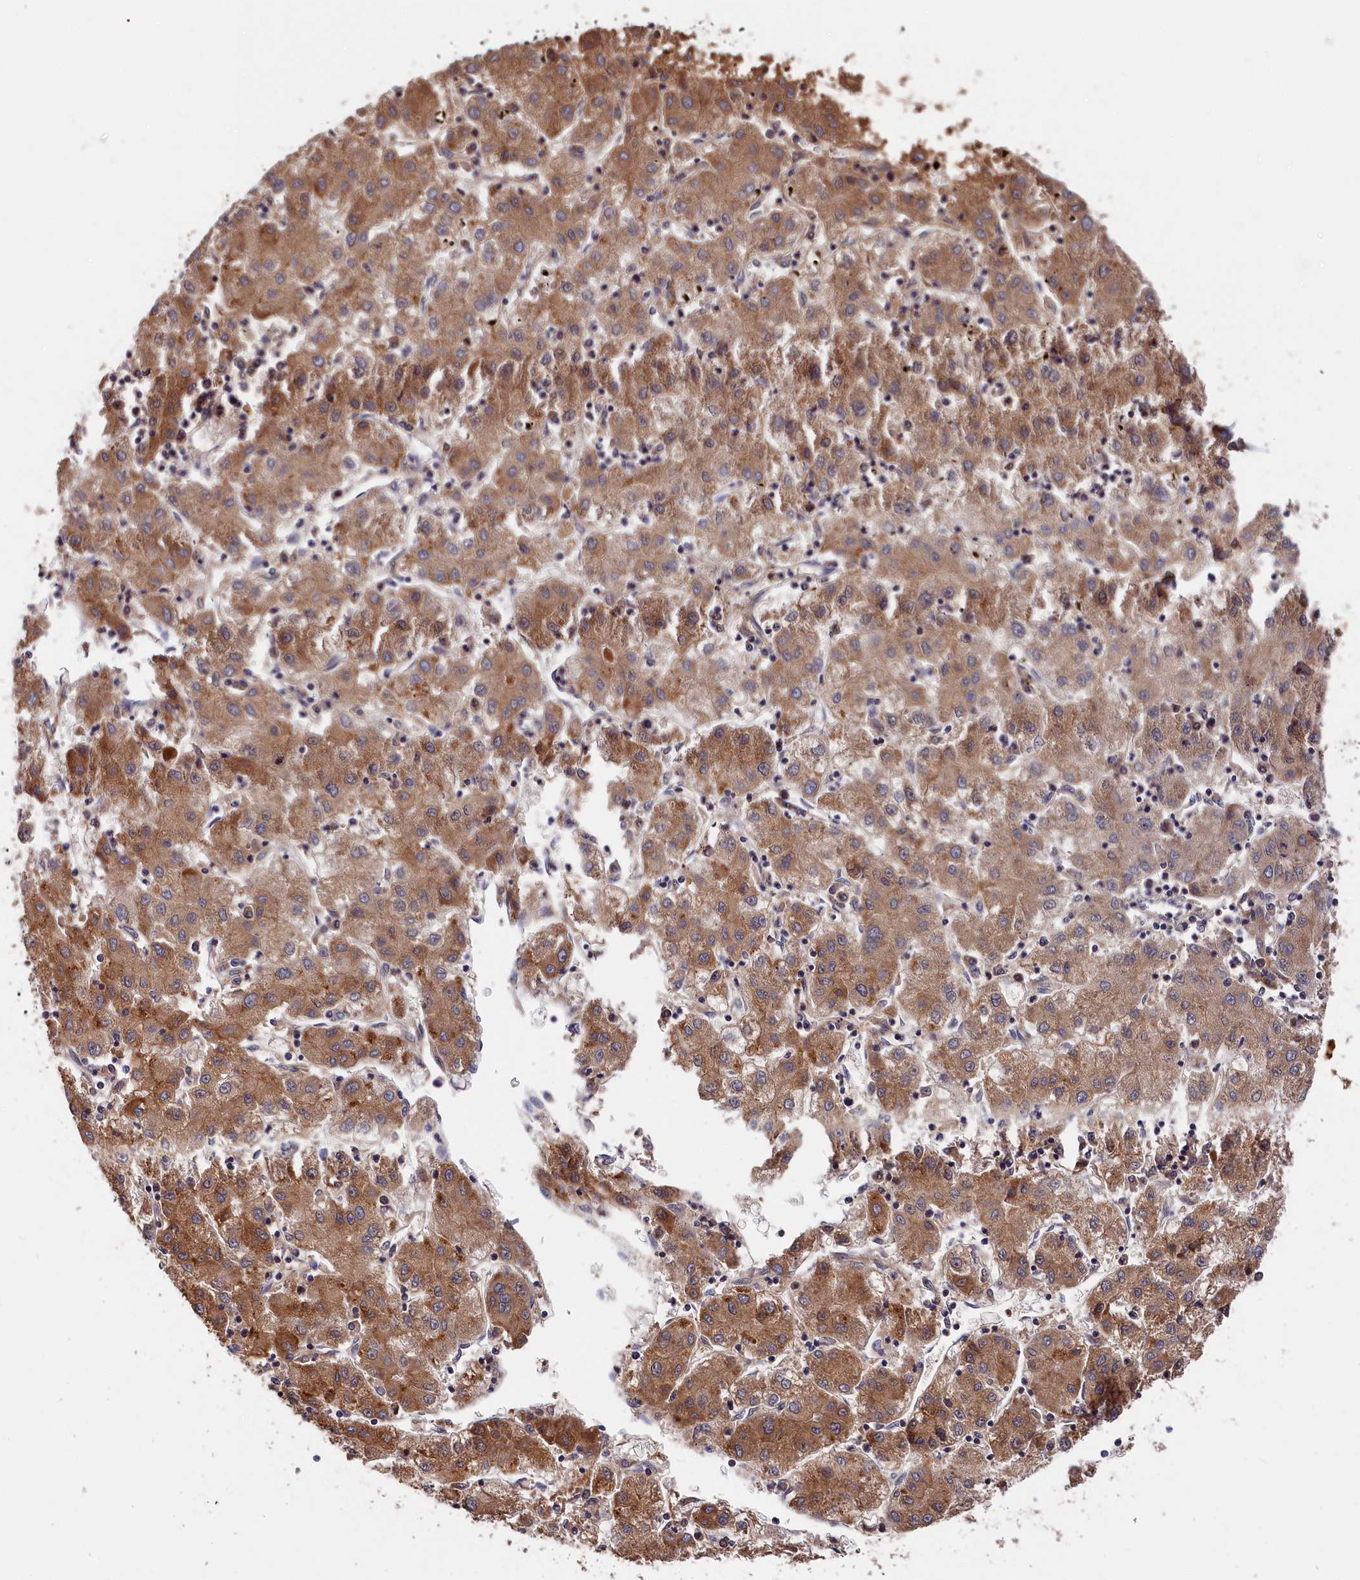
{"staining": {"intensity": "moderate", "quantity": ">75%", "location": "cytoplasmic/membranous"}, "tissue": "liver cancer", "cell_type": "Tumor cells", "image_type": "cancer", "snomed": [{"axis": "morphology", "description": "Carcinoma, Hepatocellular, NOS"}, {"axis": "topography", "description": "Liver"}], "caption": "A histopathology image of hepatocellular carcinoma (liver) stained for a protein demonstrates moderate cytoplasmic/membranous brown staining in tumor cells.", "gene": "ITIH1", "patient": {"sex": "male", "age": 72}}